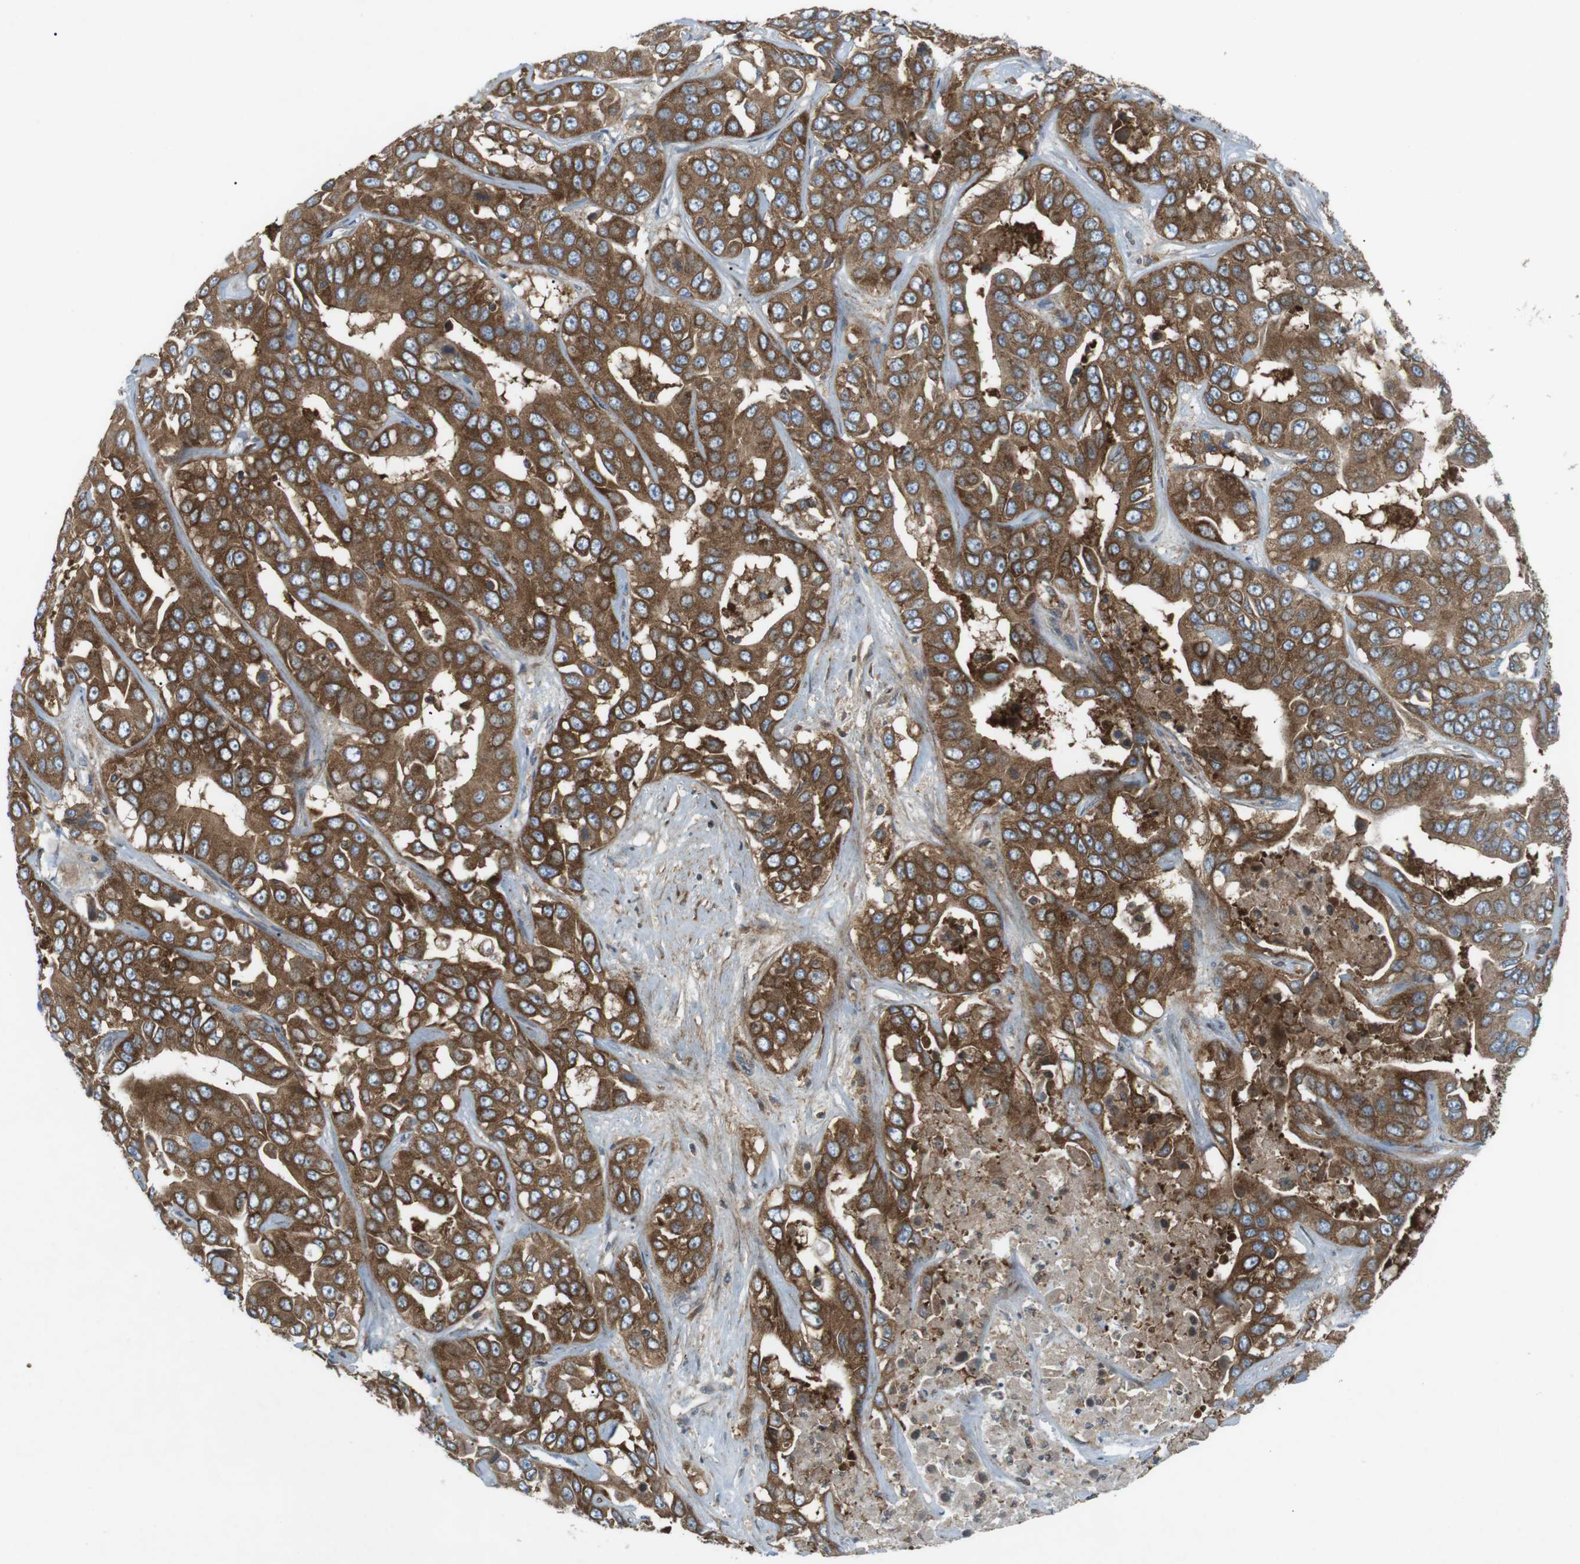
{"staining": {"intensity": "moderate", "quantity": ">75%", "location": "cytoplasmic/membranous"}, "tissue": "liver cancer", "cell_type": "Tumor cells", "image_type": "cancer", "snomed": [{"axis": "morphology", "description": "Cholangiocarcinoma"}, {"axis": "topography", "description": "Liver"}], "caption": "Brown immunohistochemical staining in liver cholangiocarcinoma reveals moderate cytoplasmic/membranous positivity in approximately >75% of tumor cells.", "gene": "FLII", "patient": {"sex": "female", "age": 52}}